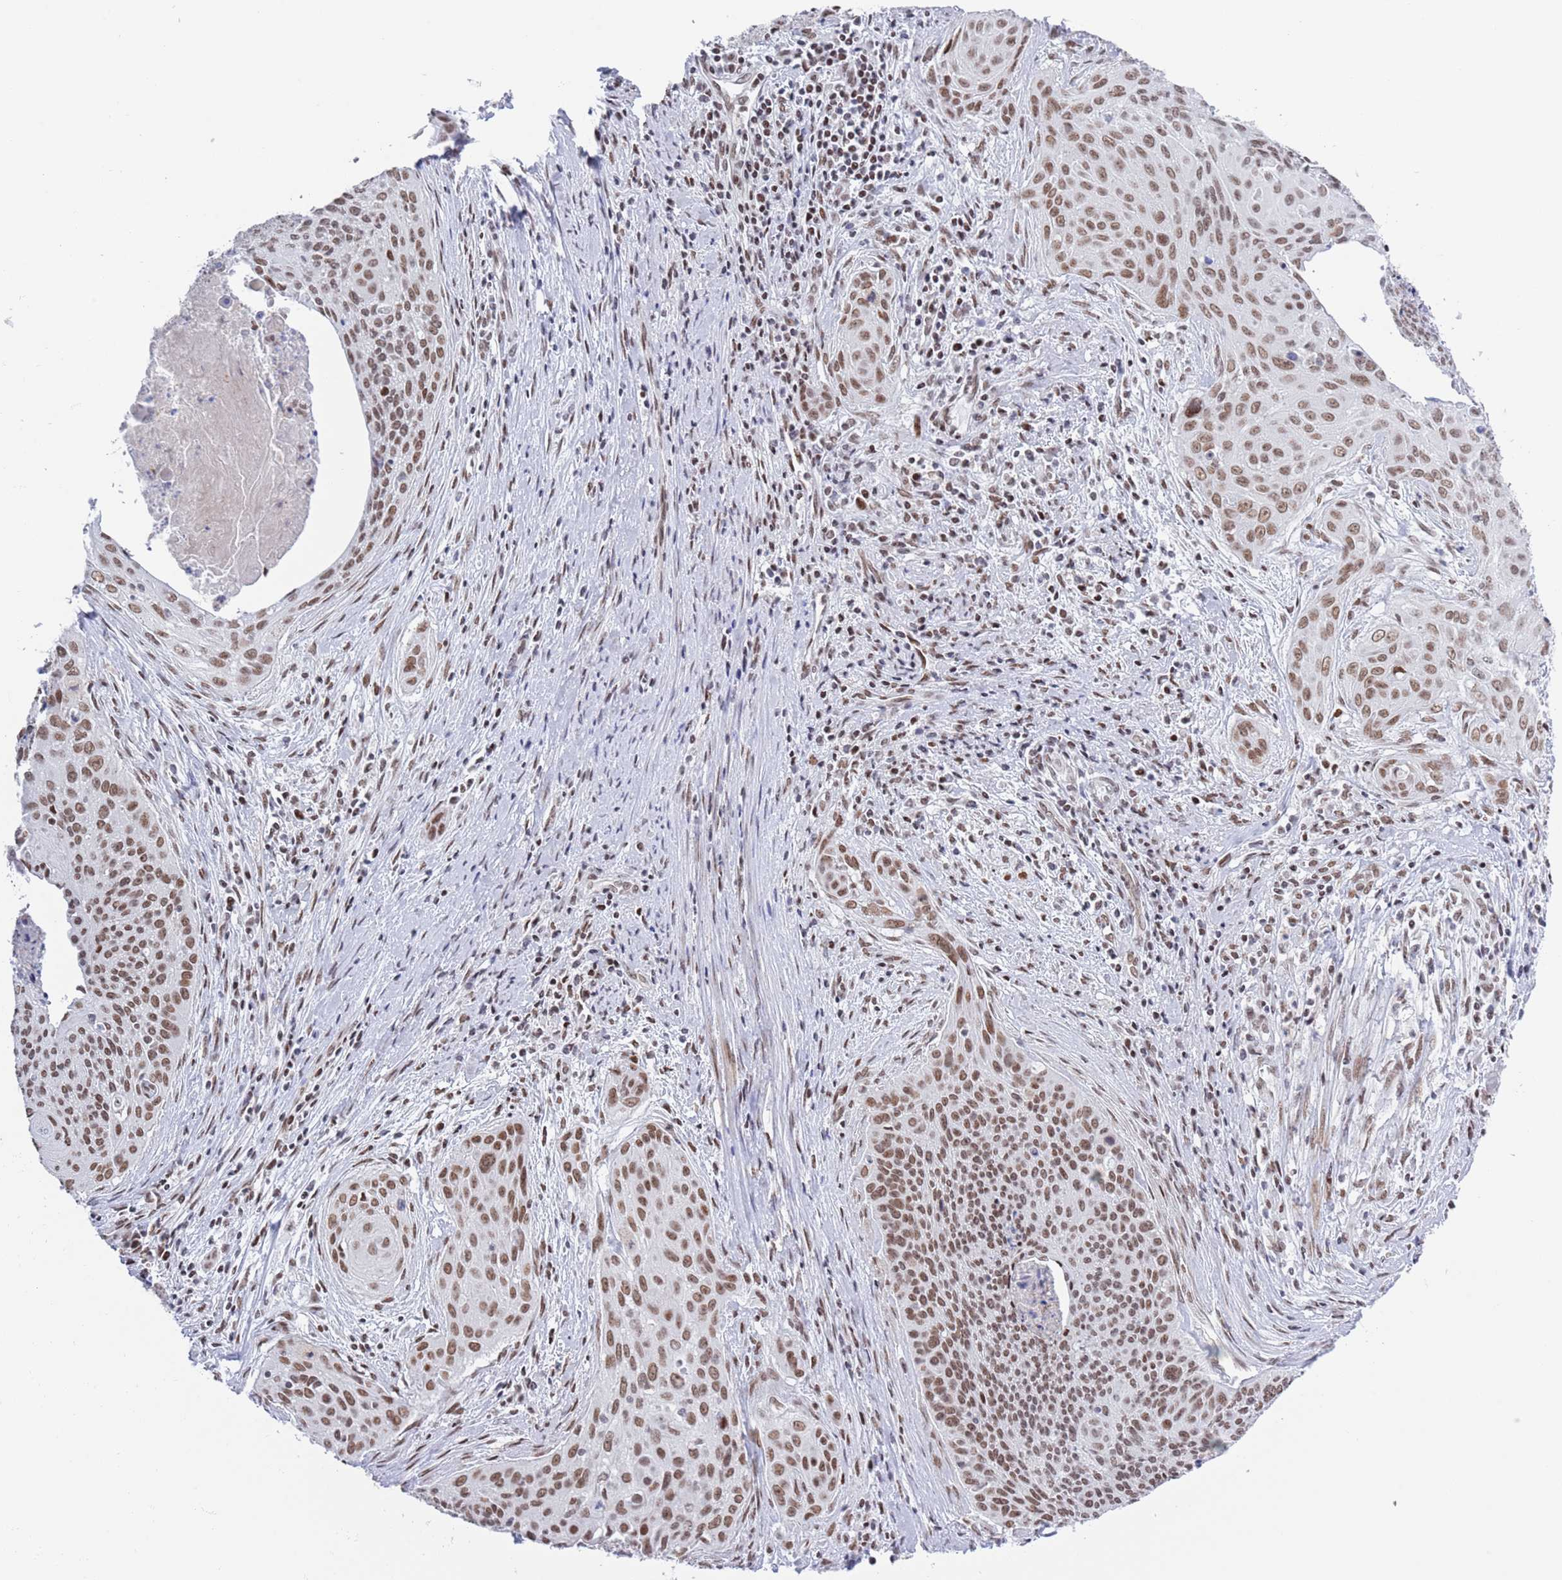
{"staining": {"intensity": "moderate", "quantity": ">75%", "location": "nuclear"}, "tissue": "cervical cancer", "cell_type": "Tumor cells", "image_type": "cancer", "snomed": [{"axis": "morphology", "description": "Squamous cell carcinoma, NOS"}, {"axis": "topography", "description": "Cervix"}], "caption": "The micrograph reveals a brown stain indicating the presence of a protein in the nuclear of tumor cells in cervical cancer. Nuclei are stained in blue.", "gene": "ZNF382", "patient": {"sex": "female", "age": 55}}